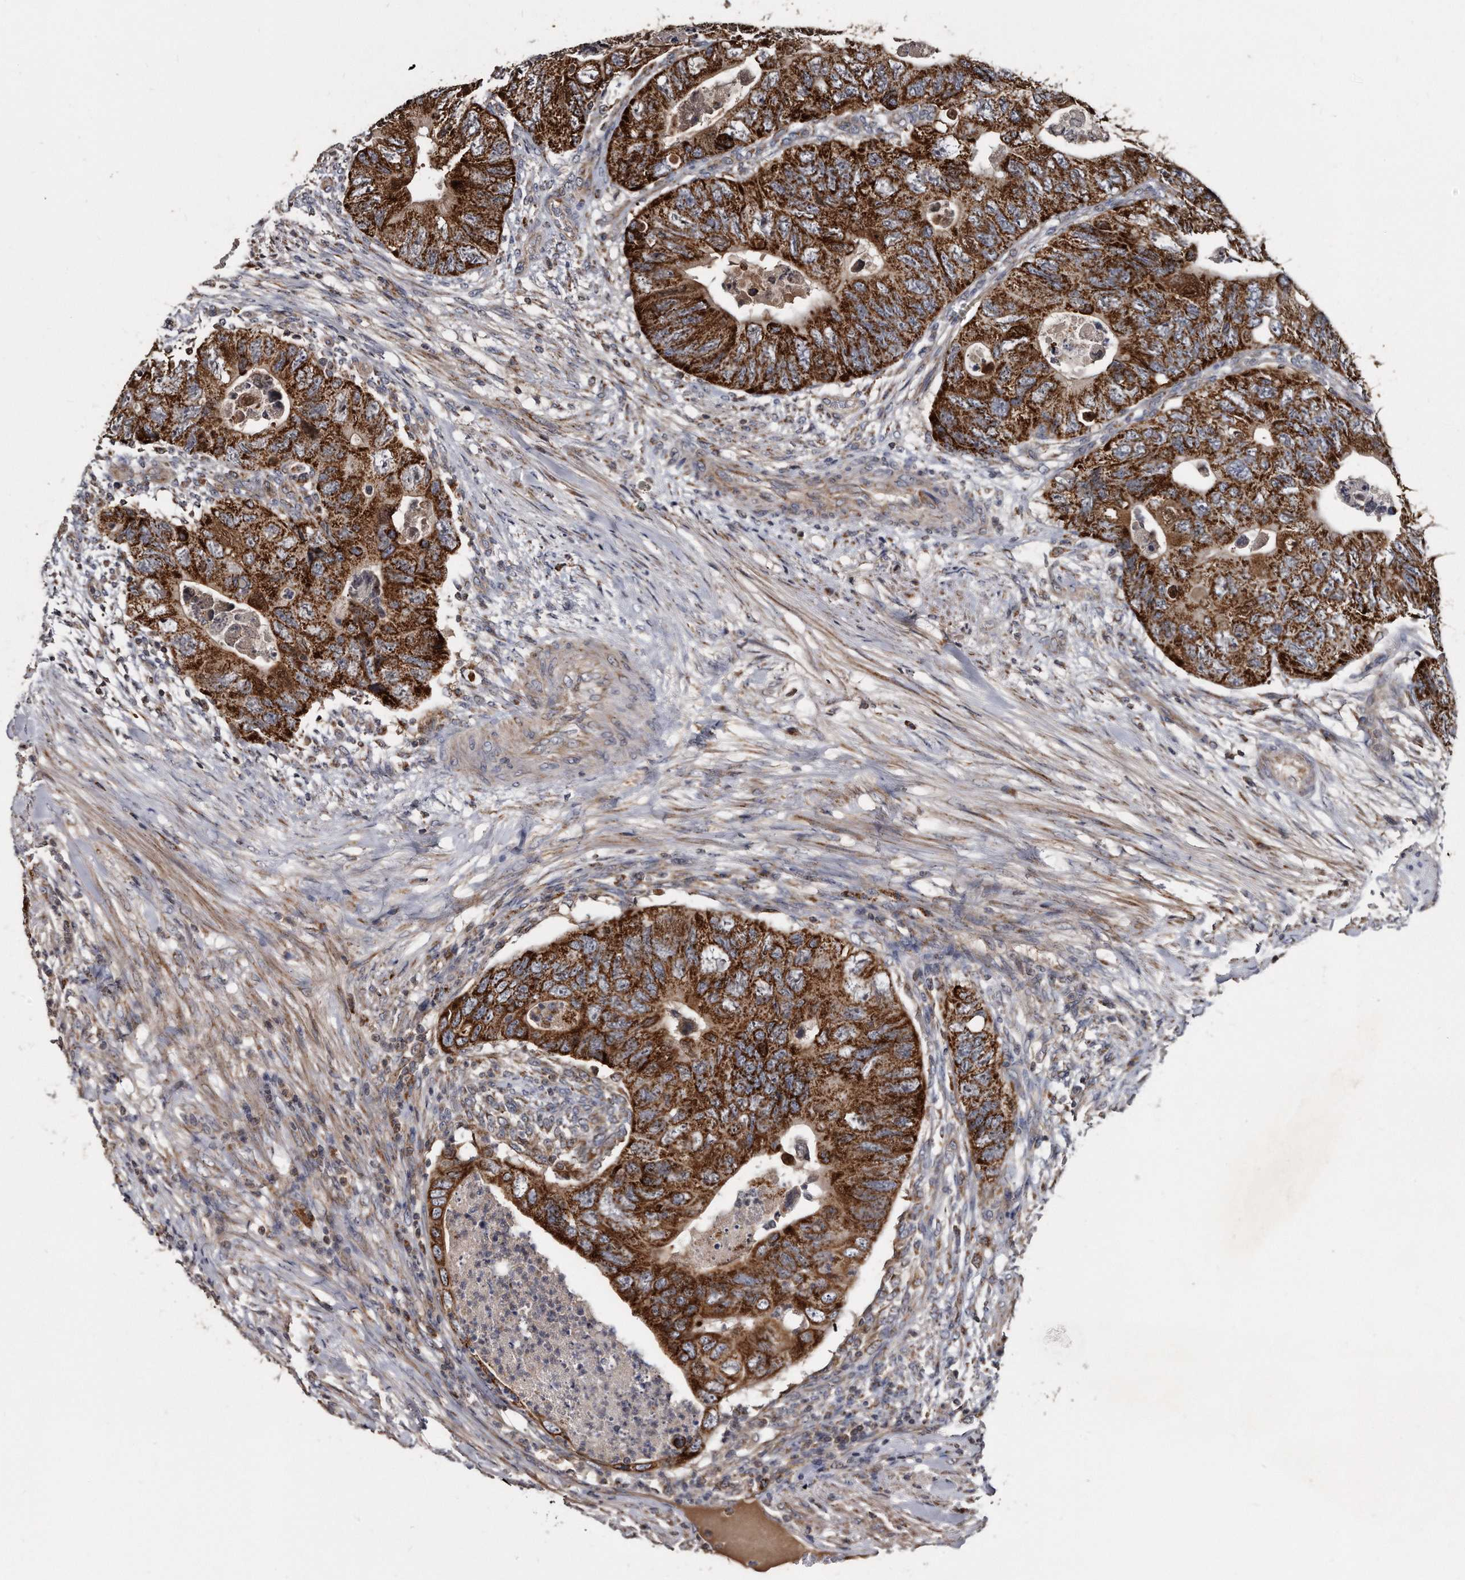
{"staining": {"intensity": "strong", "quantity": ">75%", "location": "cytoplasmic/membranous"}, "tissue": "colorectal cancer", "cell_type": "Tumor cells", "image_type": "cancer", "snomed": [{"axis": "morphology", "description": "Adenocarcinoma, NOS"}, {"axis": "topography", "description": "Rectum"}], "caption": "Immunohistochemistry photomicrograph of human adenocarcinoma (colorectal) stained for a protein (brown), which demonstrates high levels of strong cytoplasmic/membranous expression in approximately >75% of tumor cells.", "gene": "FAM136A", "patient": {"sex": "male", "age": 63}}